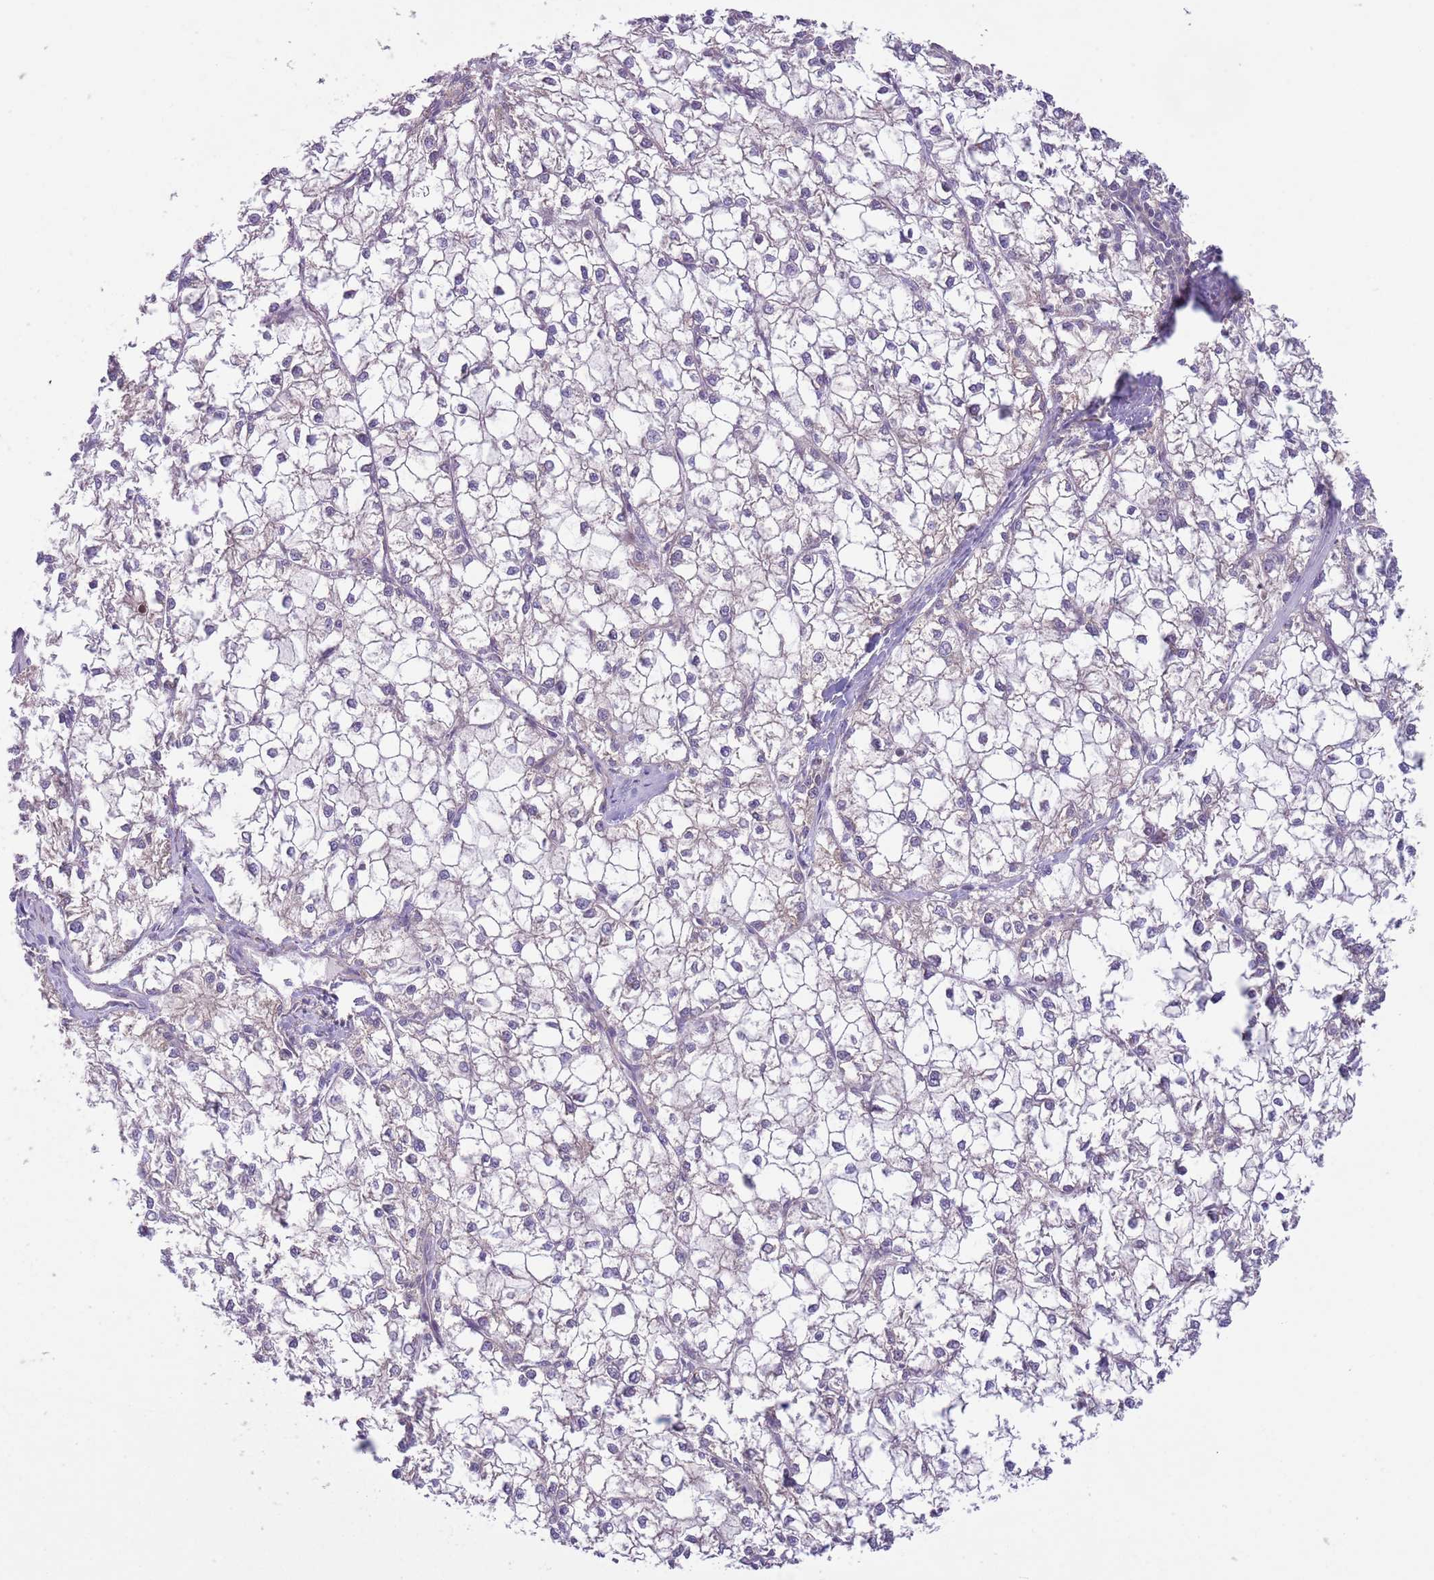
{"staining": {"intensity": "negative", "quantity": "none", "location": "none"}, "tissue": "liver cancer", "cell_type": "Tumor cells", "image_type": "cancer", "snomed": [{"axis": "morphology", "description": "Carcinoma, Hepatocellular, NOS"}, {"axis": "topography", "description": "Liver"}], "caption": "Immunohistochemistry of hepatocellular carcinoma (liver) shows no expression in tumor cells.", "gene": "COPE", "patient": {"sex": "female", "age": 43}}